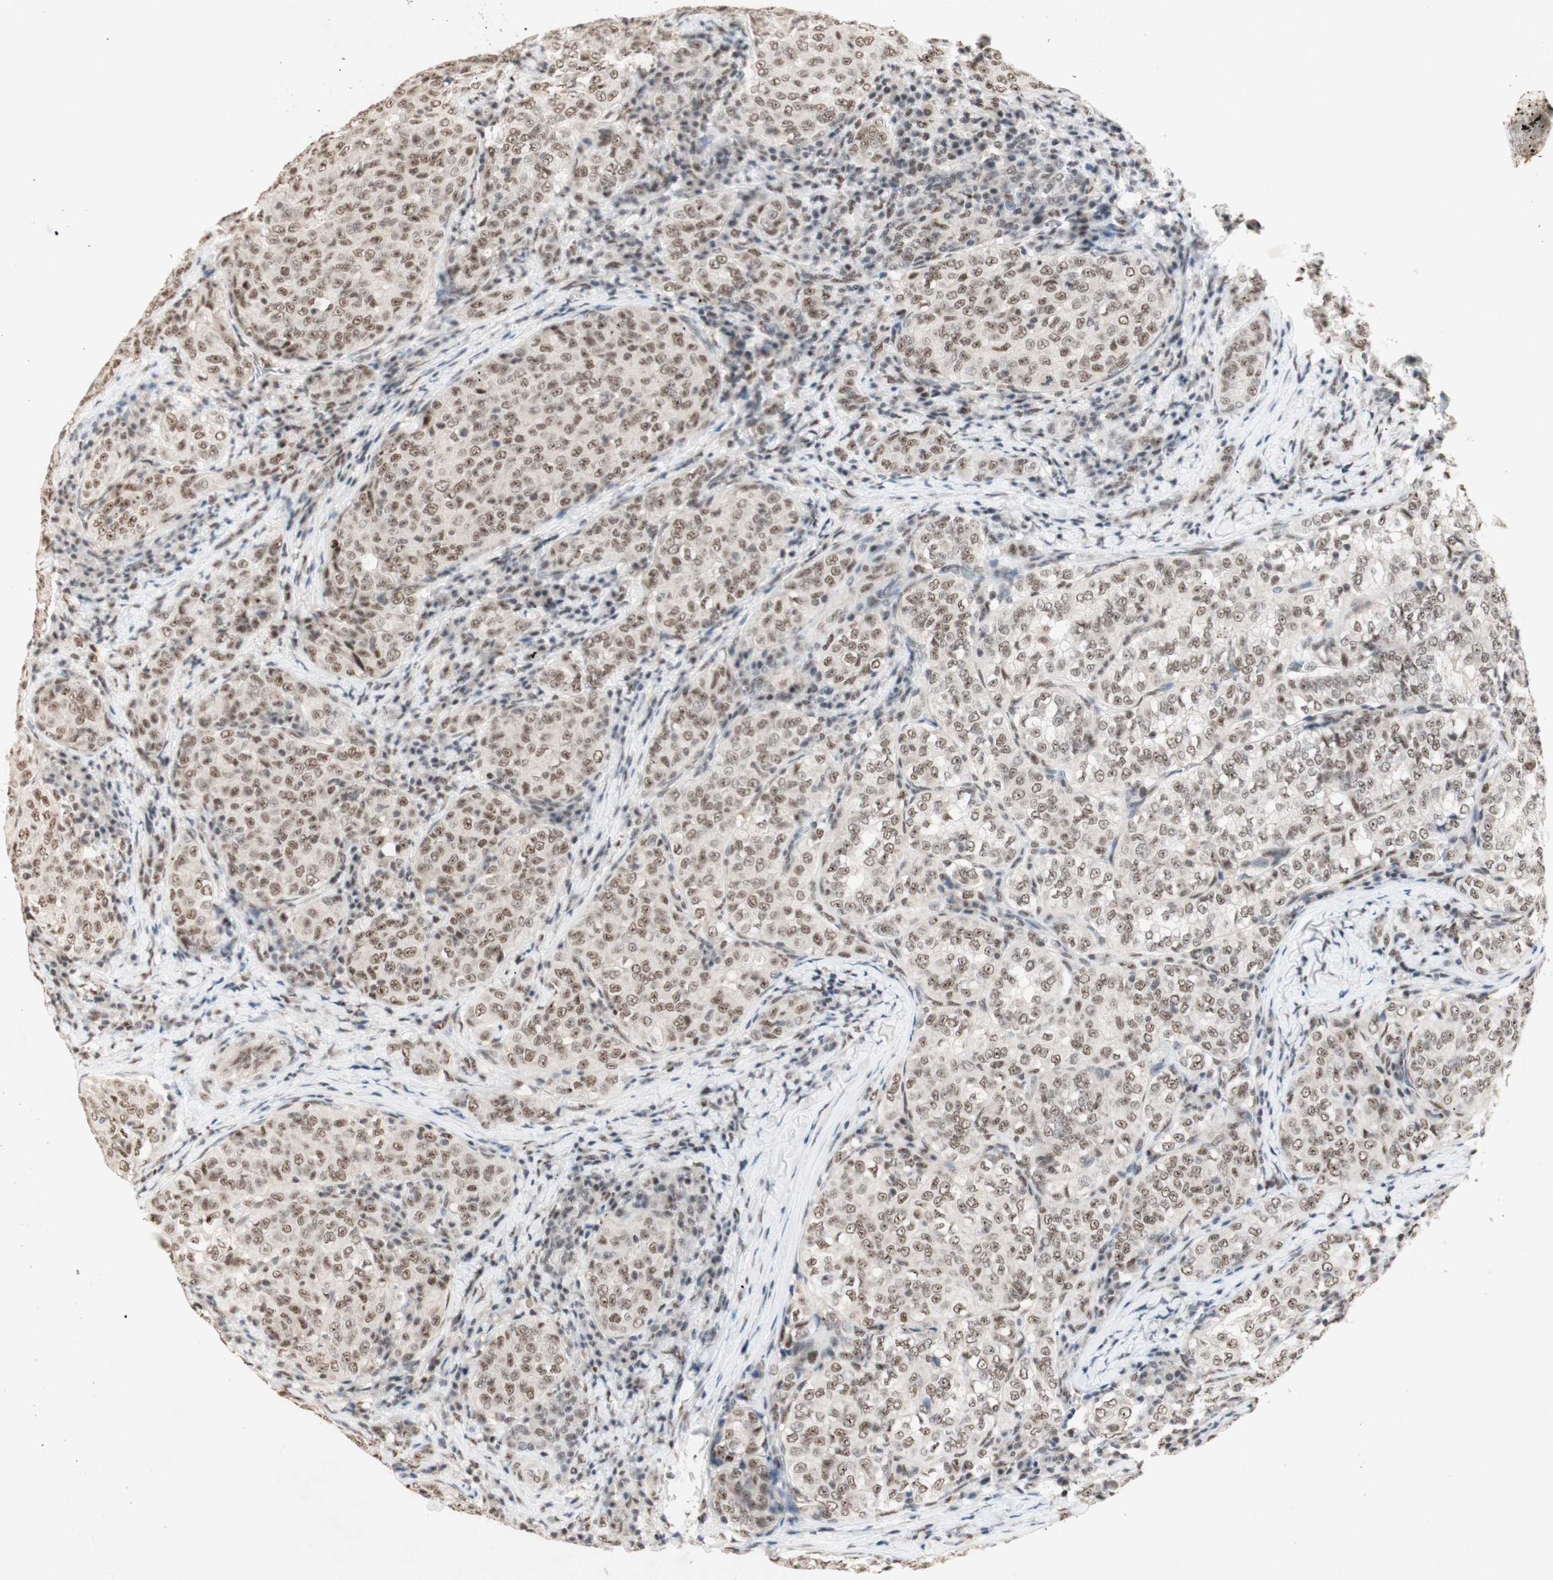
{"staining": {"intensity": "moderate", "quantity": ">75%", "location": "nuclear"}, "tissue": "thyroid cancer", "cell_type": "Tumor cells", "image_type": "cancer", "snomed": [{"axis": "morphology", "description": "Normal tissue, NOS"}, {"axis": "morphology", "description": "Papillary adenocarcinoma, NOS"}, {"axis": "topography", "description": "Thyroid gland"}], "caption": "Moderate nuclear expression for a protein is seen in about >75% of tumor cells of thyroid cancer using immunohistochemistry (IHC).", "gene": "SNRPB", "patient": {"sex": "female", "age": 30}}